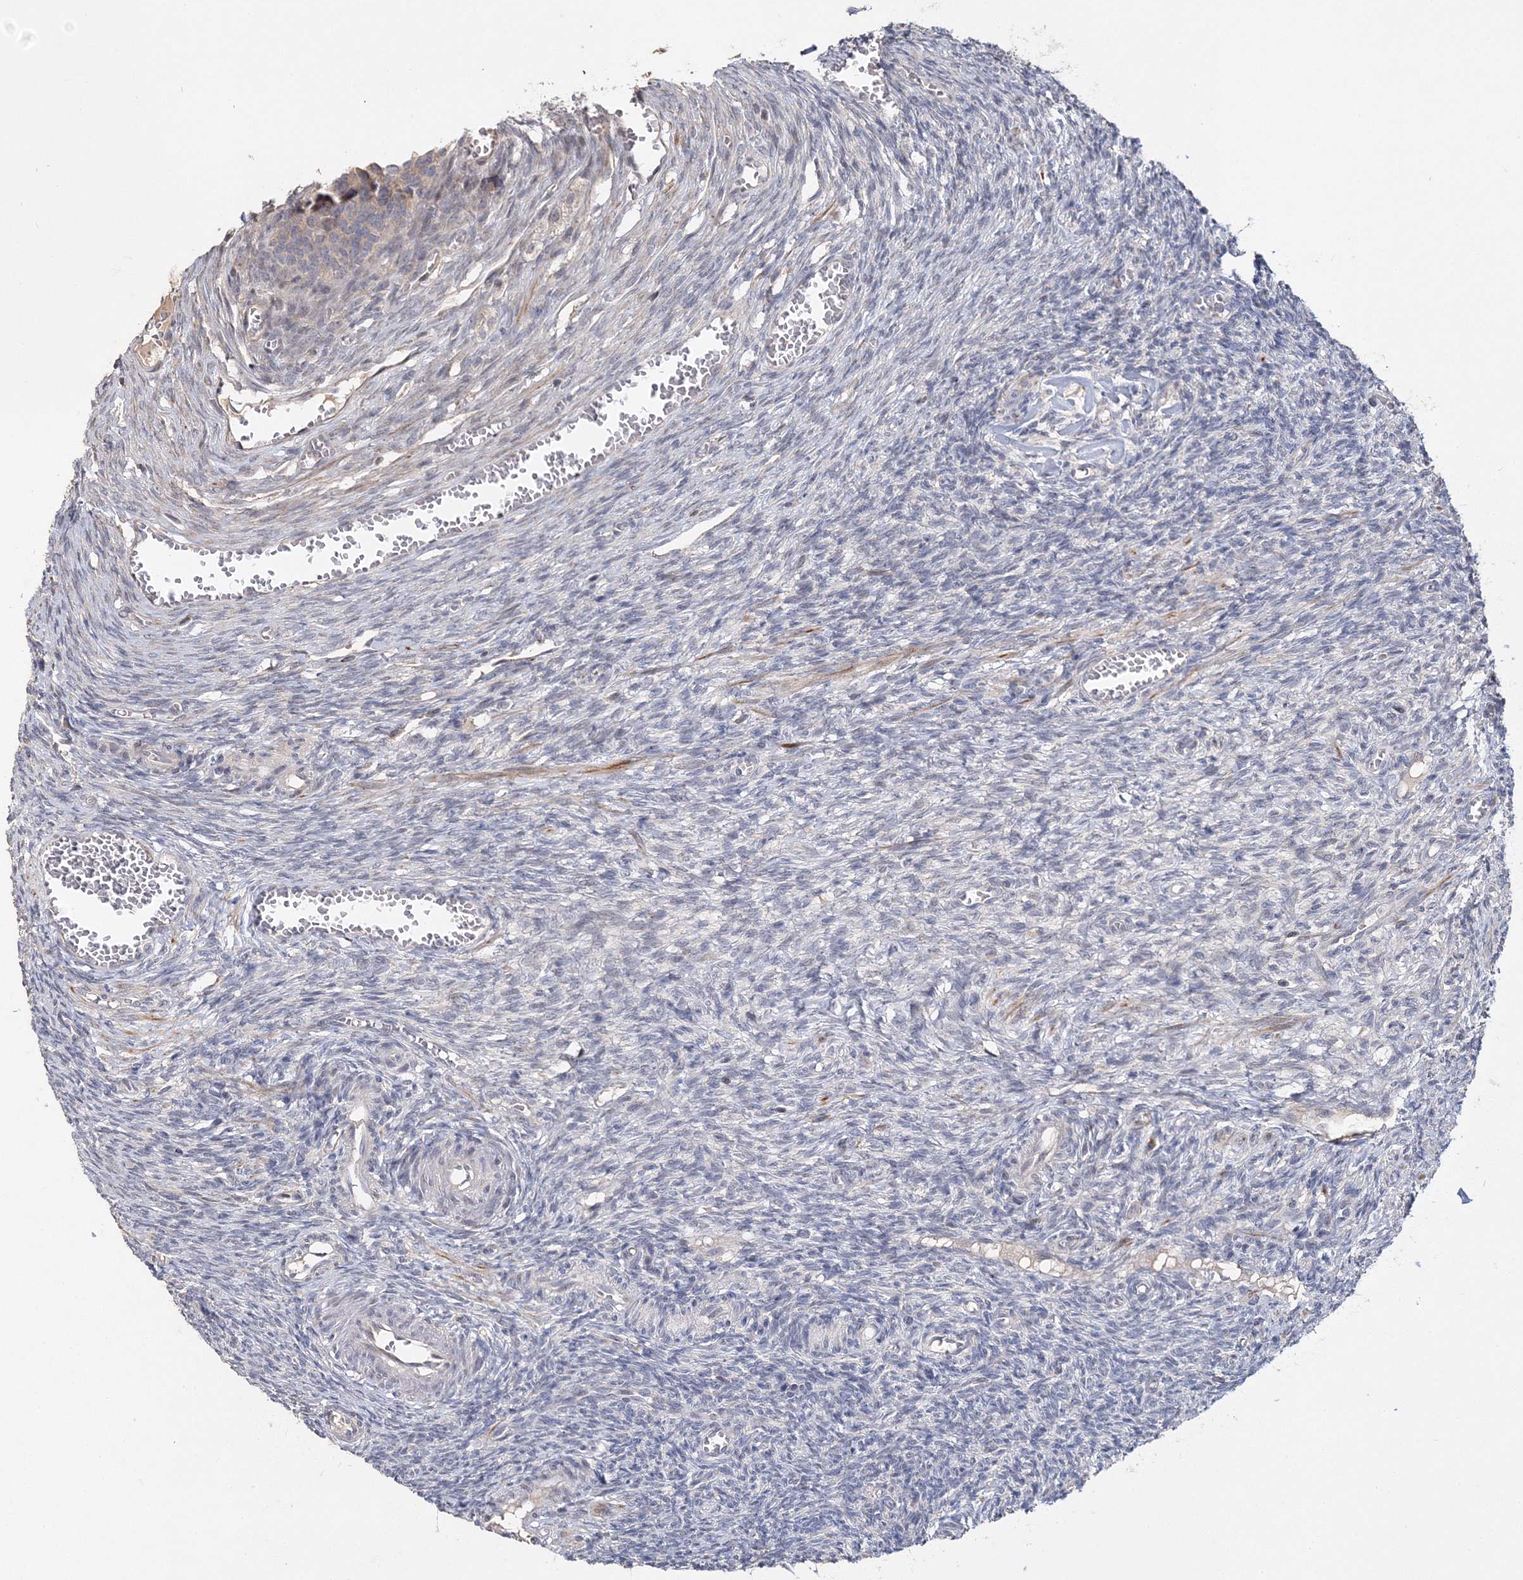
{"staining": {"intensity": "weak", "quantity": ">75%", "location": "cytoplasmic/membranous"}, "tissue": "ovary", "cell_type": "Follicle cells", "image_type": "normal", "snomed": [{"axis": "morphology", "description": "Normal tissue, NOS"}, {"axis": "topography", "description": "Ovary"}], "caption": "Ovary stained with DAB immunohistochemistry (IHC) shows low levels of weak cytoplasmic/membranous staining in about >75% of follicle cells.", "gene": "GJB5", "patient": {"sex": "female", "age": 27}}